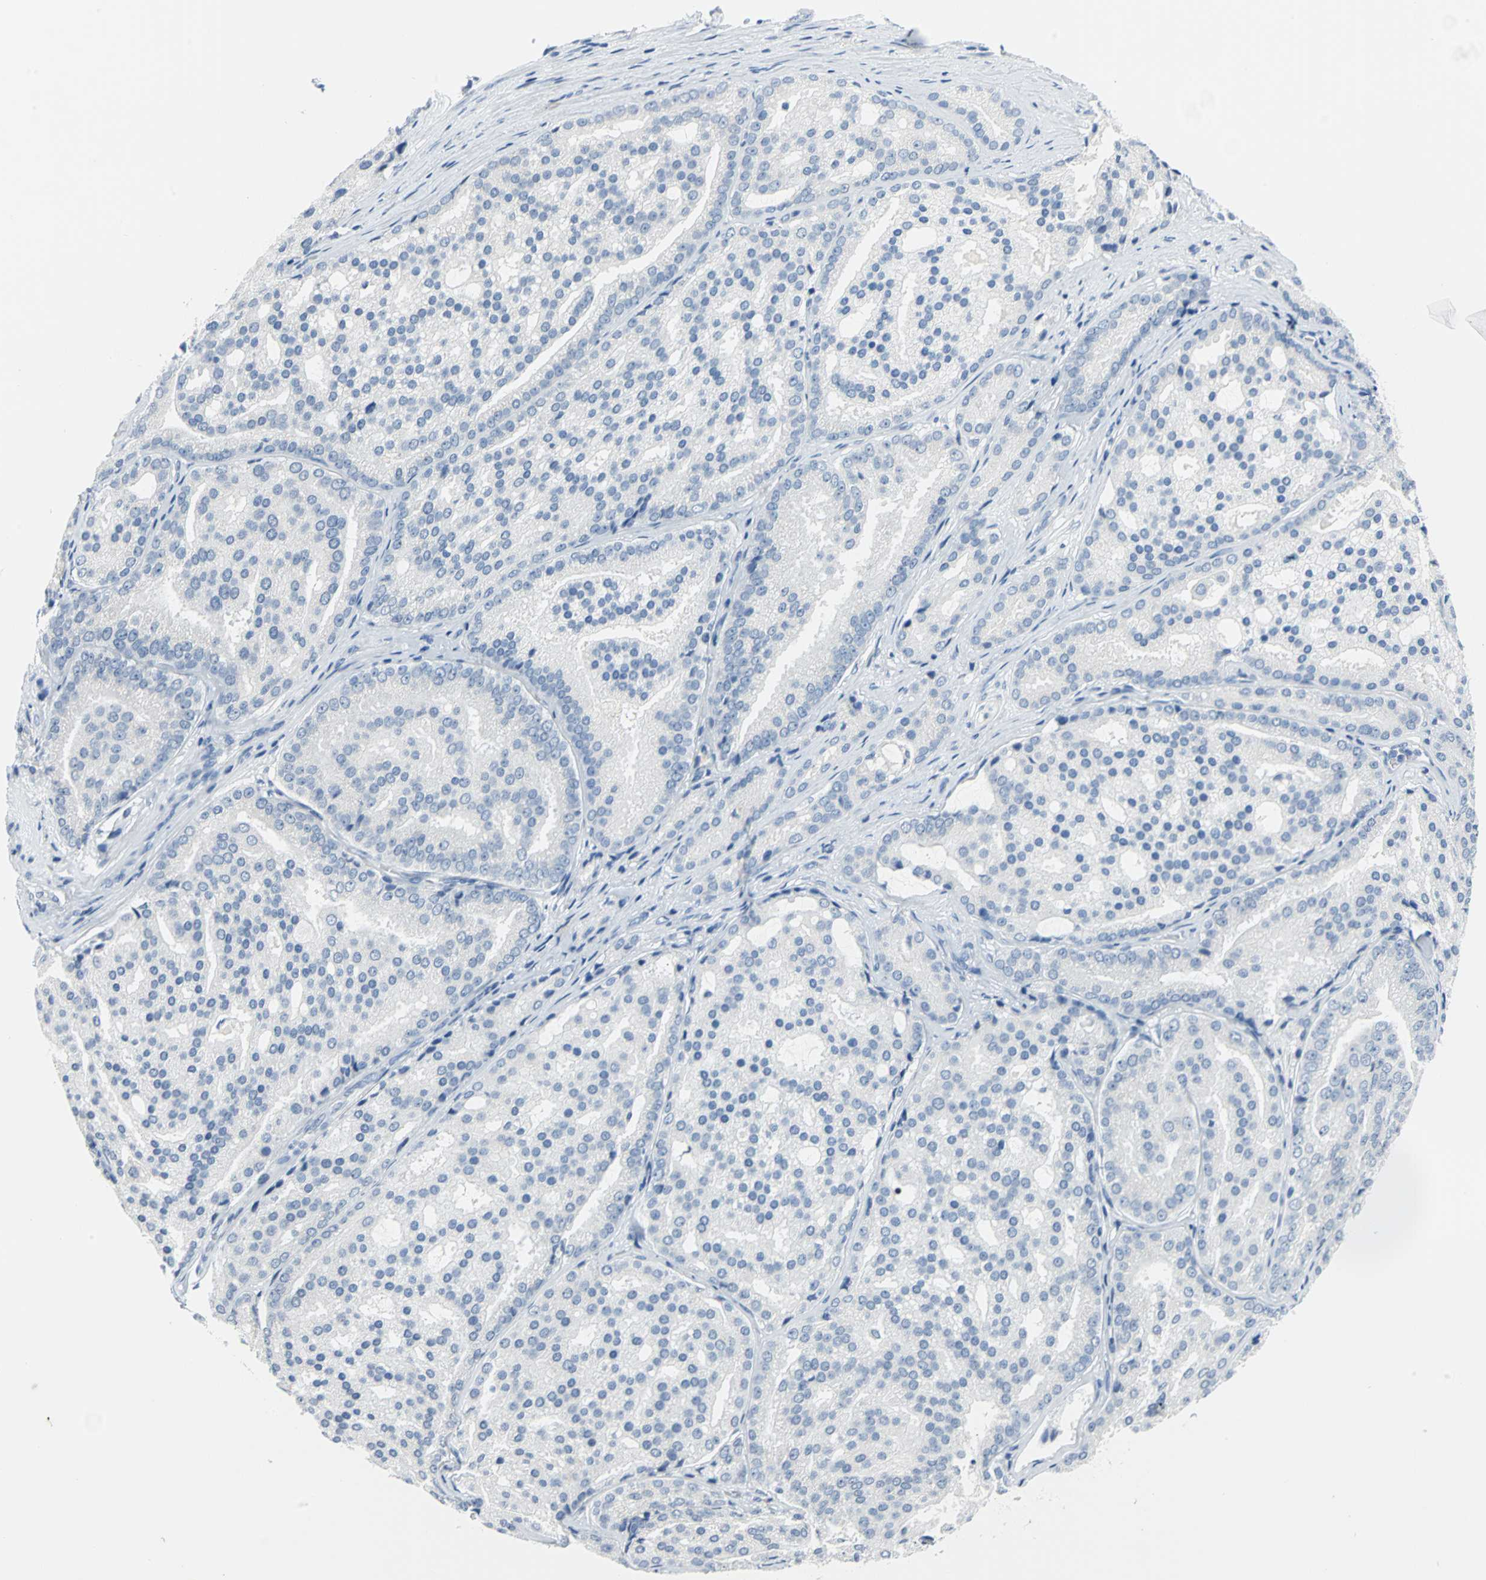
{"staining": {"intensity": "negative", "quantity": "none", "location": "none"}, "tissue": "prostate cancer", "cell_type": "Tumor cells", "image_type": "cancer", "snomed": [{"axis": "morphology", "description": "Adenocarcinoma, High grade"}, {"axis": "topography", "description": "Prostate"}], "caption": "IHC micrograph of adenocarcinoma (high-grade) (prostate) stained for a protein (brown), which demonstrates no positivity in tumor cells.", "gene": "PKLR", "patient": {"sex": "male", "age": 64}}